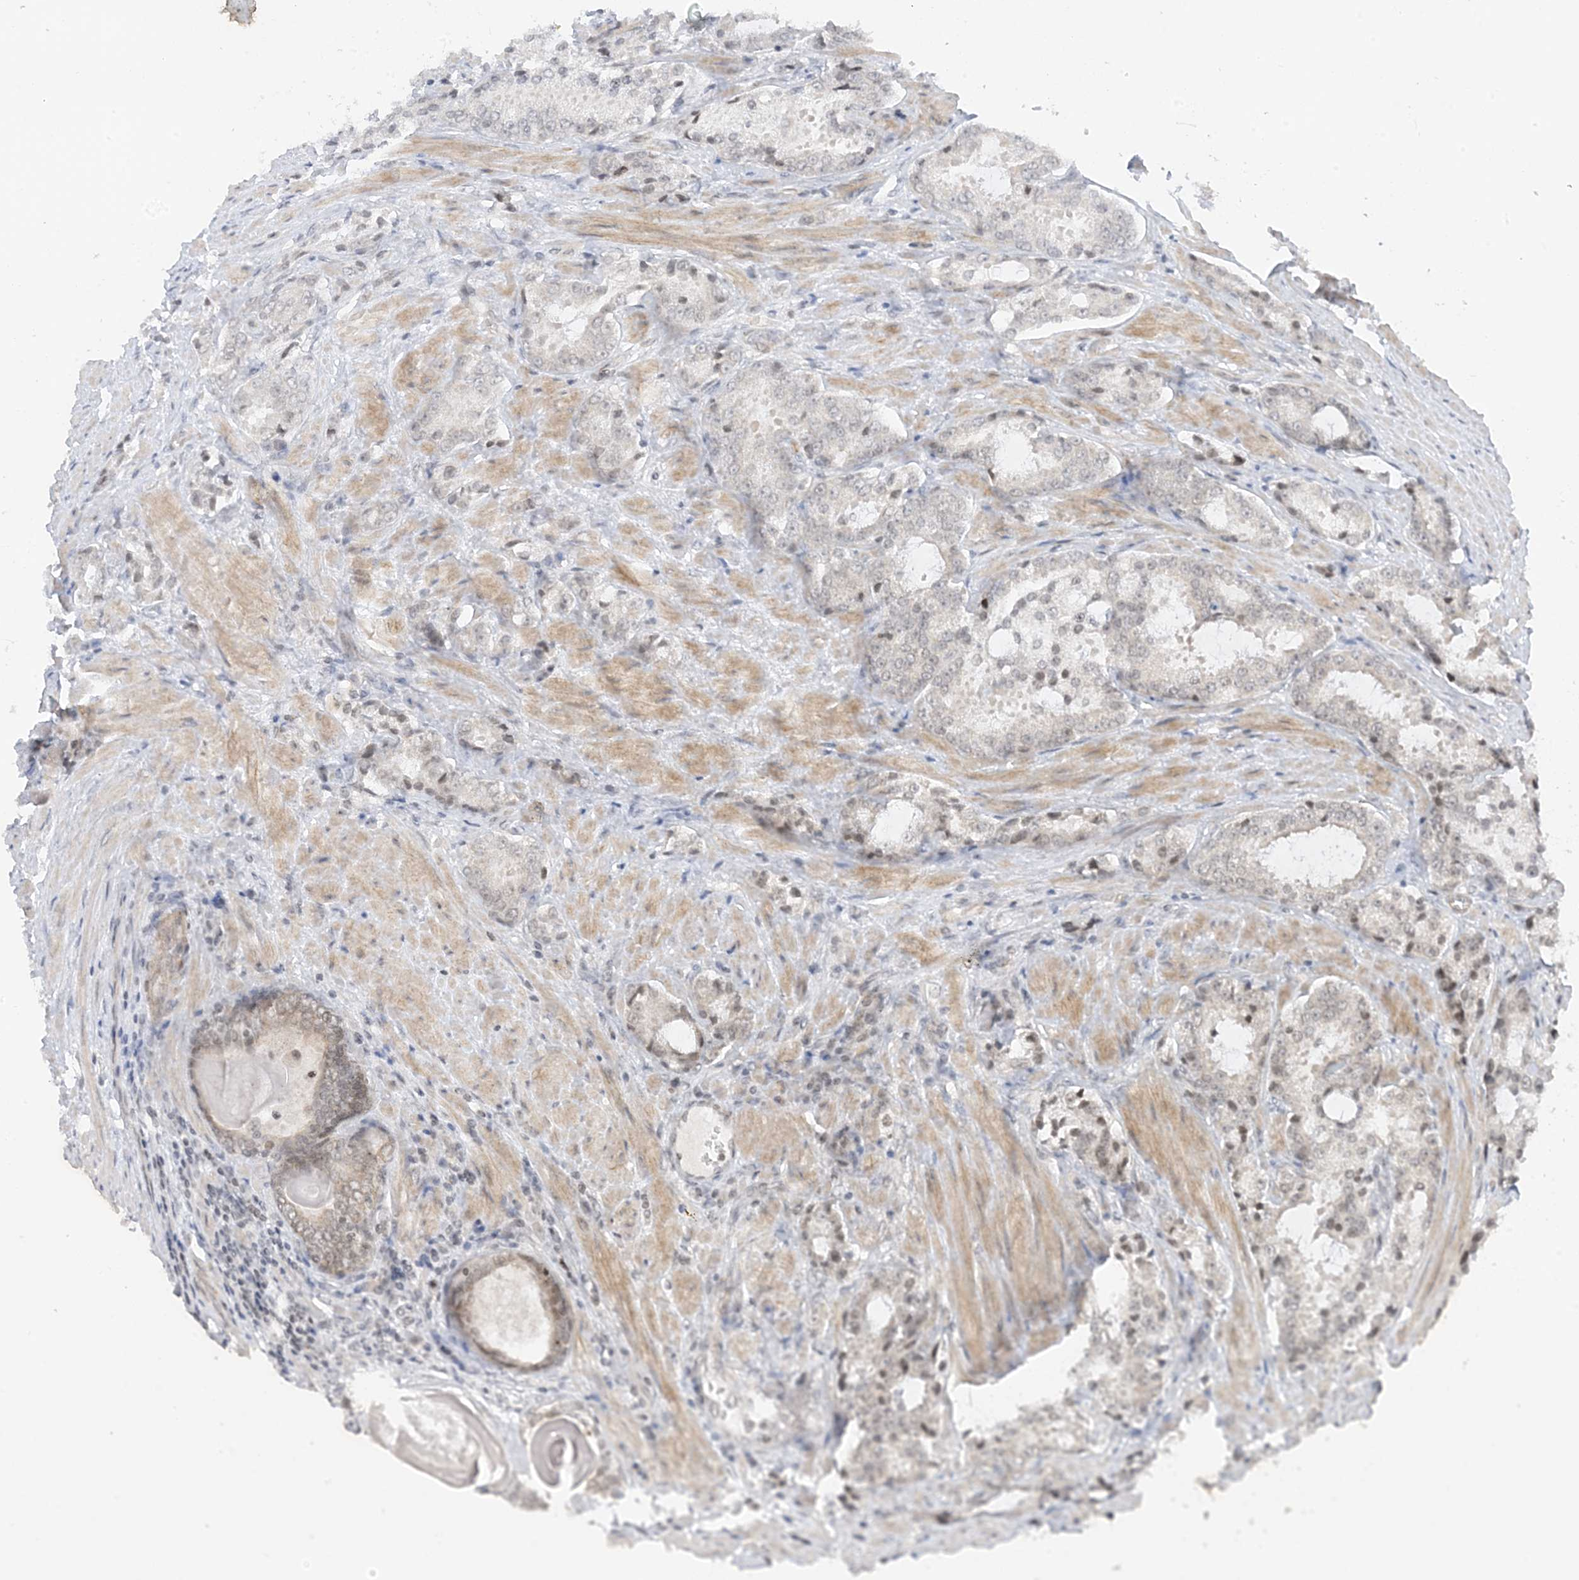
{"staining": {"intensity": "weak", "quantity": "<25%", "location": "nuclear"}, "tissue": "prostate cancer", "cell_type": "Tumor cells", "image_type": "cancer", "snomed": [{"axis": "morphology", "description": "Adenocarcinoma, High grade"}, {"axis": "topography", "description": "Prostate"}], "caption": "The histopathology image exhibits no significant staining in tumor cells of prostate cancer (high-grade adenocarcinoma).", "gene": "METAP1D", "patient": {"sex": "male", "age": 66}}